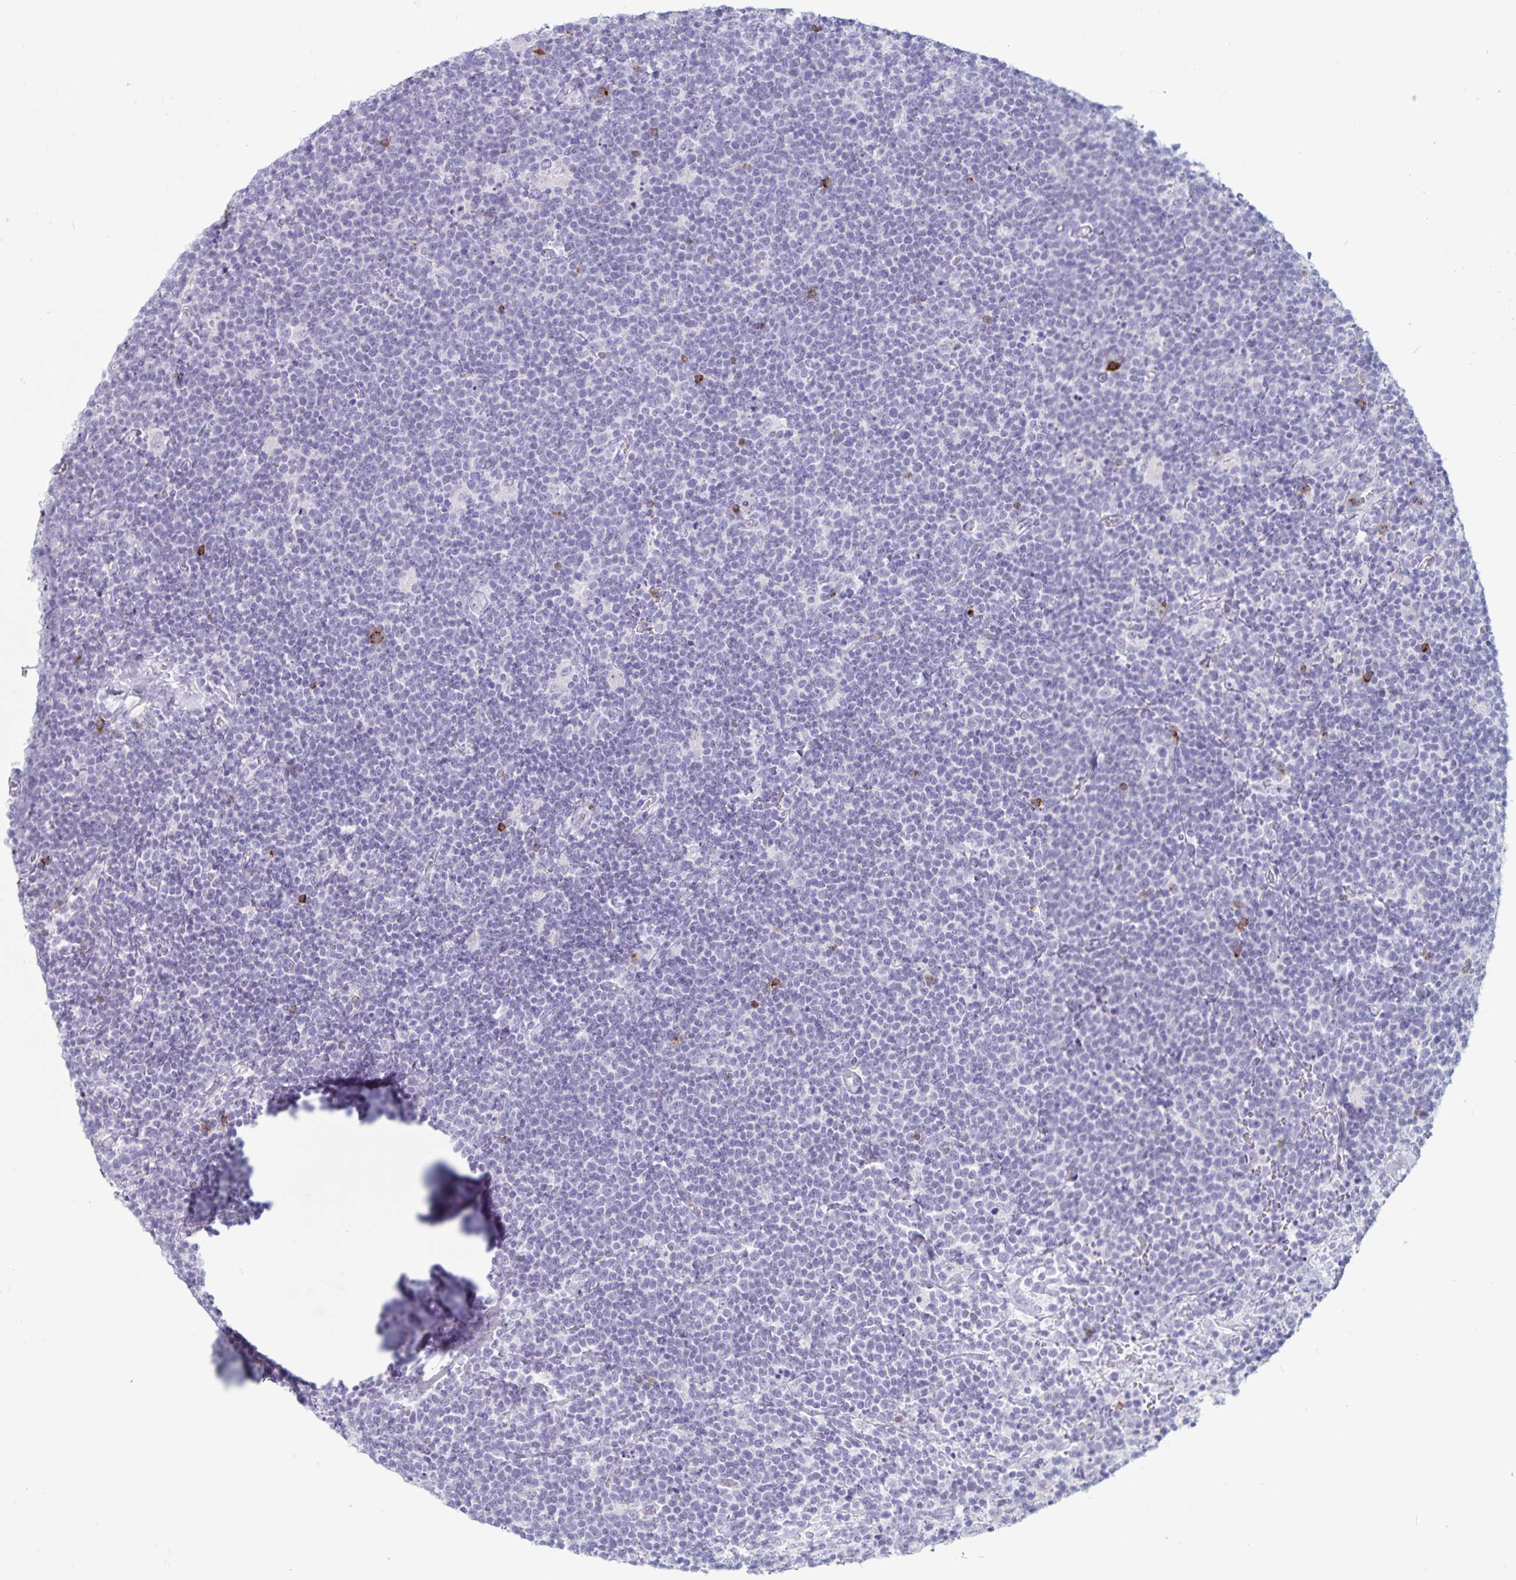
{"staining": {"intensity": "negative", "quantity": "none", "location": "none"}, "tissue": "lymphoma", "cell_type": "Tumor cells", "image_type": "cancer", "snomed": [{"axis": "morphology", "description": "Malignant lymphoma, non-Hodgkin's type, High grade"}, {"axis": "topography", "description": "Lymph node"}], "caption": "High magnification brightfield microscopy of high-grade malignant lymphoma, non-Hodgkin's type stained with DAB (3,3'-diaminobenzidine) (brown) and counterstained with hematoxylin (blue): tumor cells show no significant staining.", "gene": "GNLY", "patient": {"sex": "male", "age": 61}}